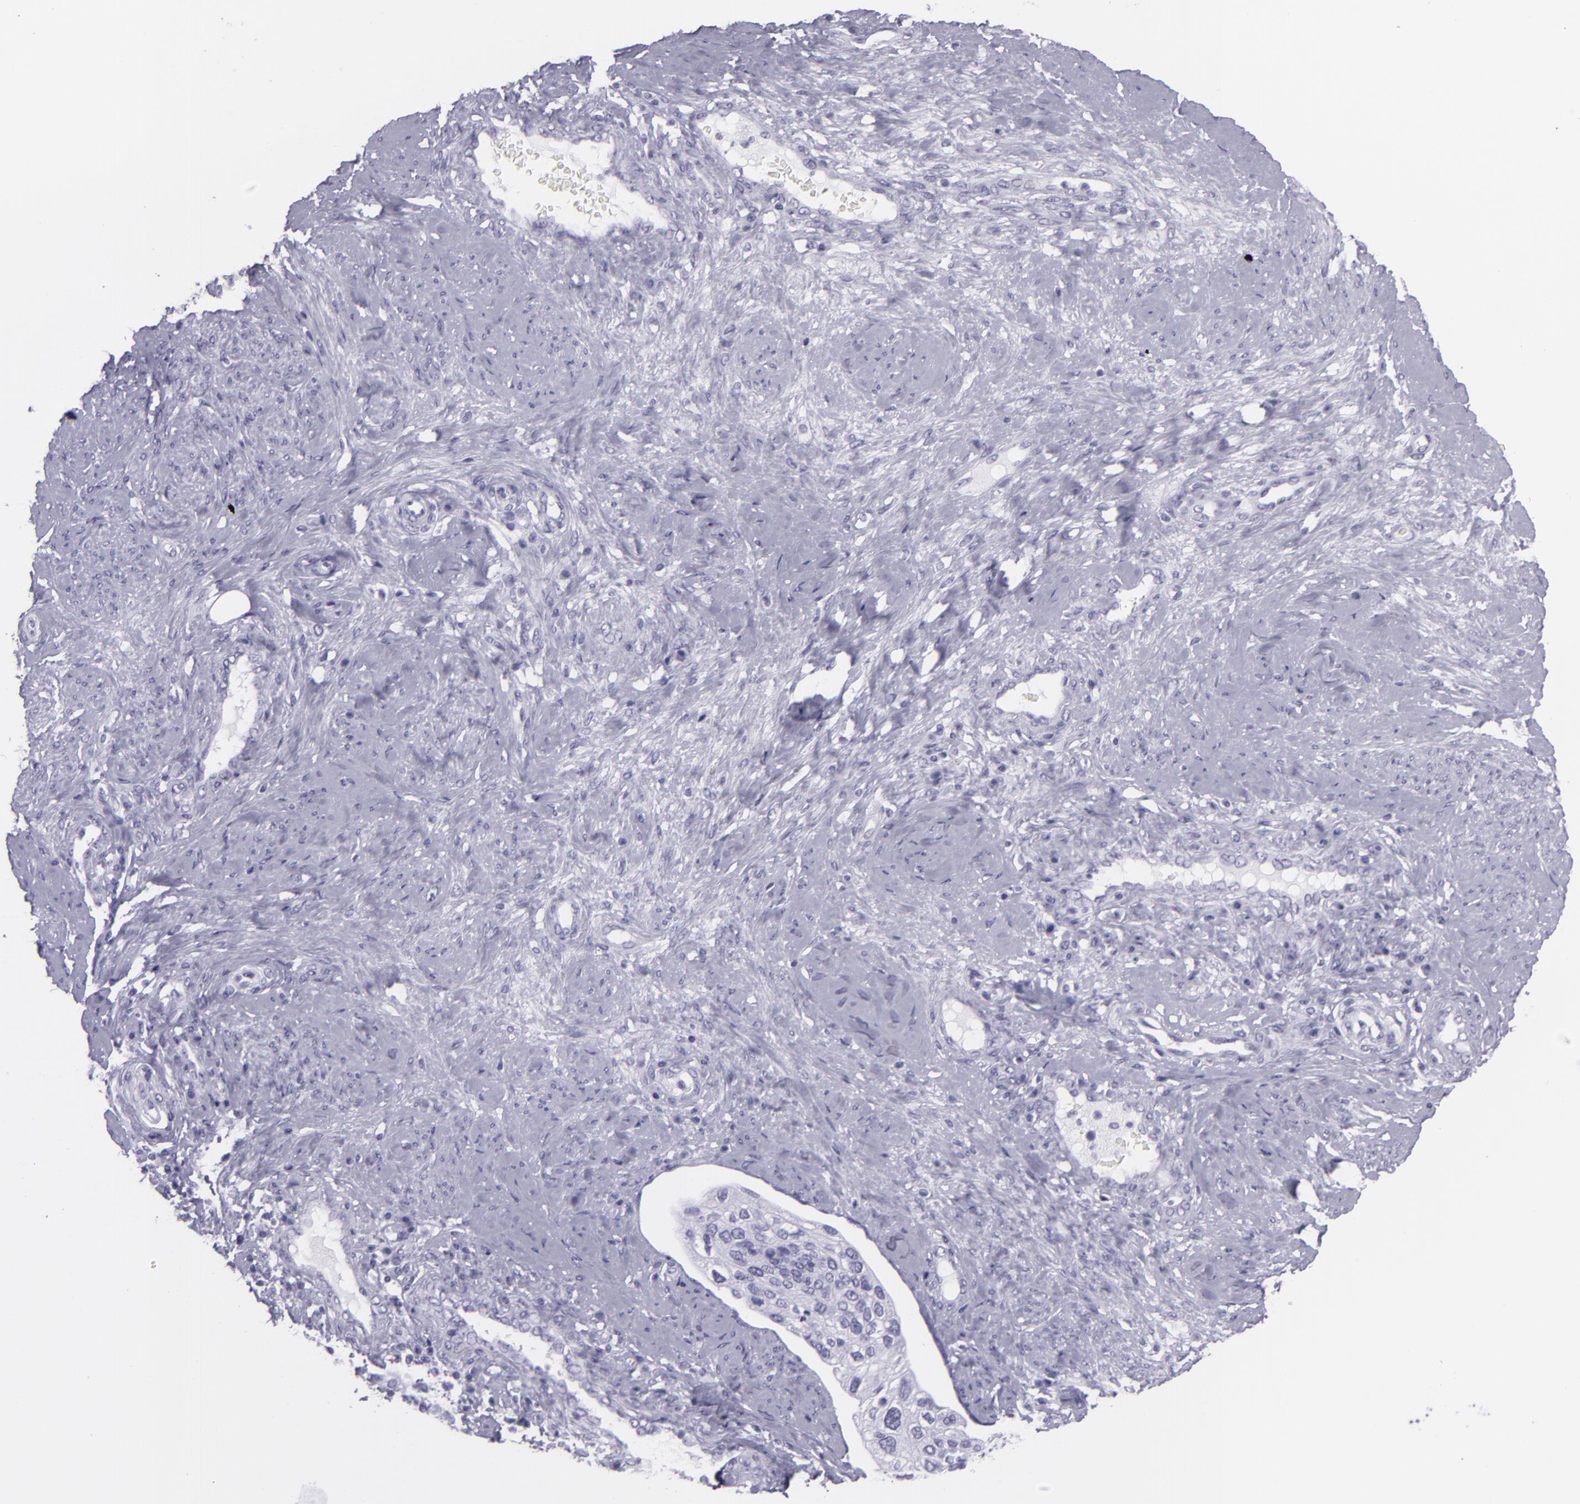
{"staining": {"intensity": "negative", "quantity": "none", "location": "none"}, "tissue": "cervical cancer", "cell_type": "Tumor cells", "image_type": "cancer", "snomed": [{"axis": "morphology", "description": "Squamous cell carcinoma, NOS"}, {"axis": "topography", "description": "Cervix"}], "caption": "Immunohistochemistry (IHC) histopathology image of neoplastic tissue: human cervical cancer (squamous cell carcinoma) stained with DAB (3,3'-diaminobenzidine) reveals no significant protein expression in tumor cells. (Stains: DAB (3,3'-diaminobenzidine) immunohistochemistry with hematoxylin counter stain, Microscopy: brightfield microscopy at high magnification).", "gene": "MUC6", "patient": {"sex": "female", "age": 41}}